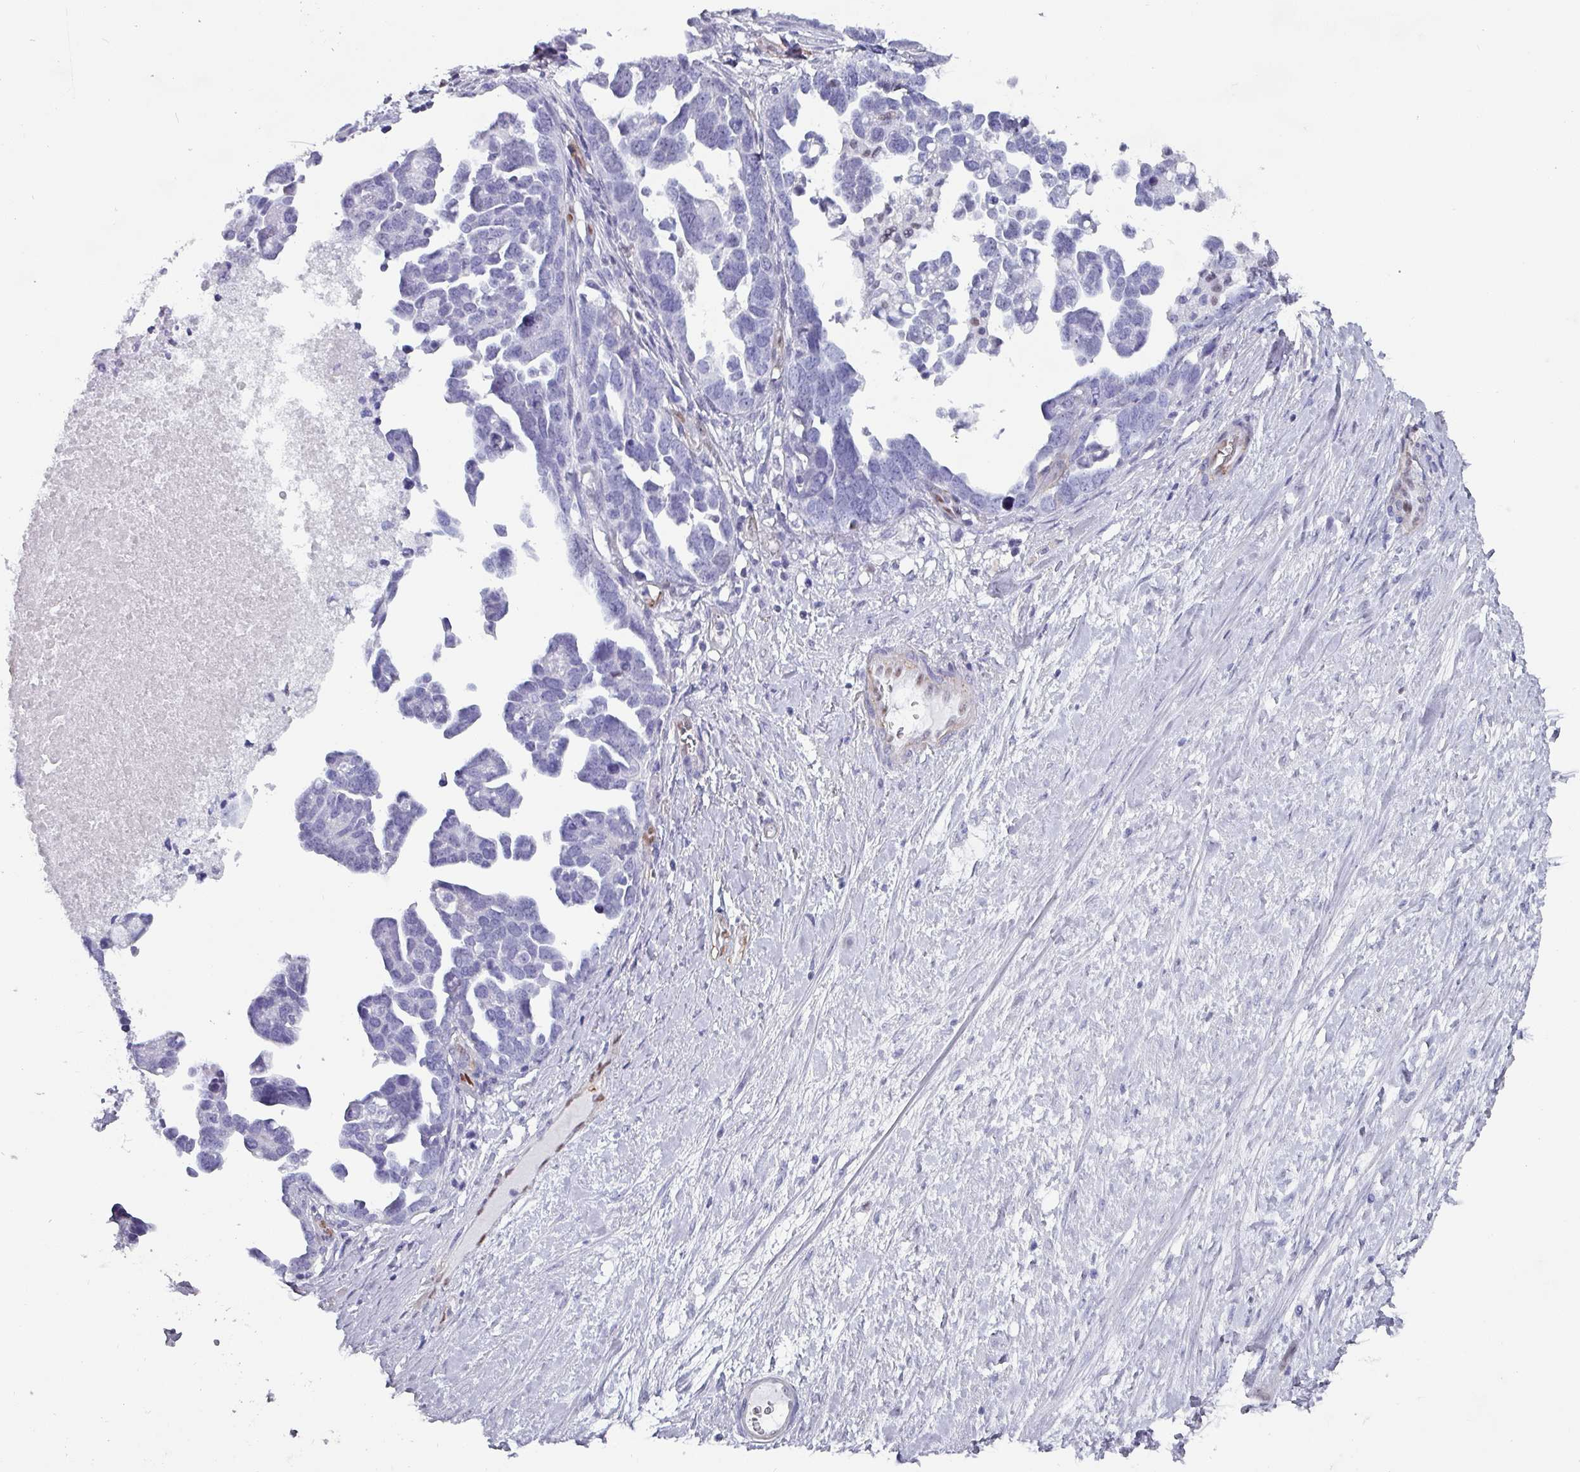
{"staining": {"intensity": "negative", "quantity": "none", "location": "none"}, "tissue": "ovarian cancer", "cell_type": "Tumor cells", "image_type": "cancer", "snomed": [{"axis": "morphology", "description": "Cystadenocarcinoma, serous, NOS"}, {"axis": "topography", "description": "Ovary"}], "caption": "Serous cystadenocarcinoma (ovarian) stained for a protein using immunohistochemistry (IHC) displays no expression tumor cells.", "gene": "ZNF816-ZNF321P", "patient": {"sex": "female", "age": 54}}